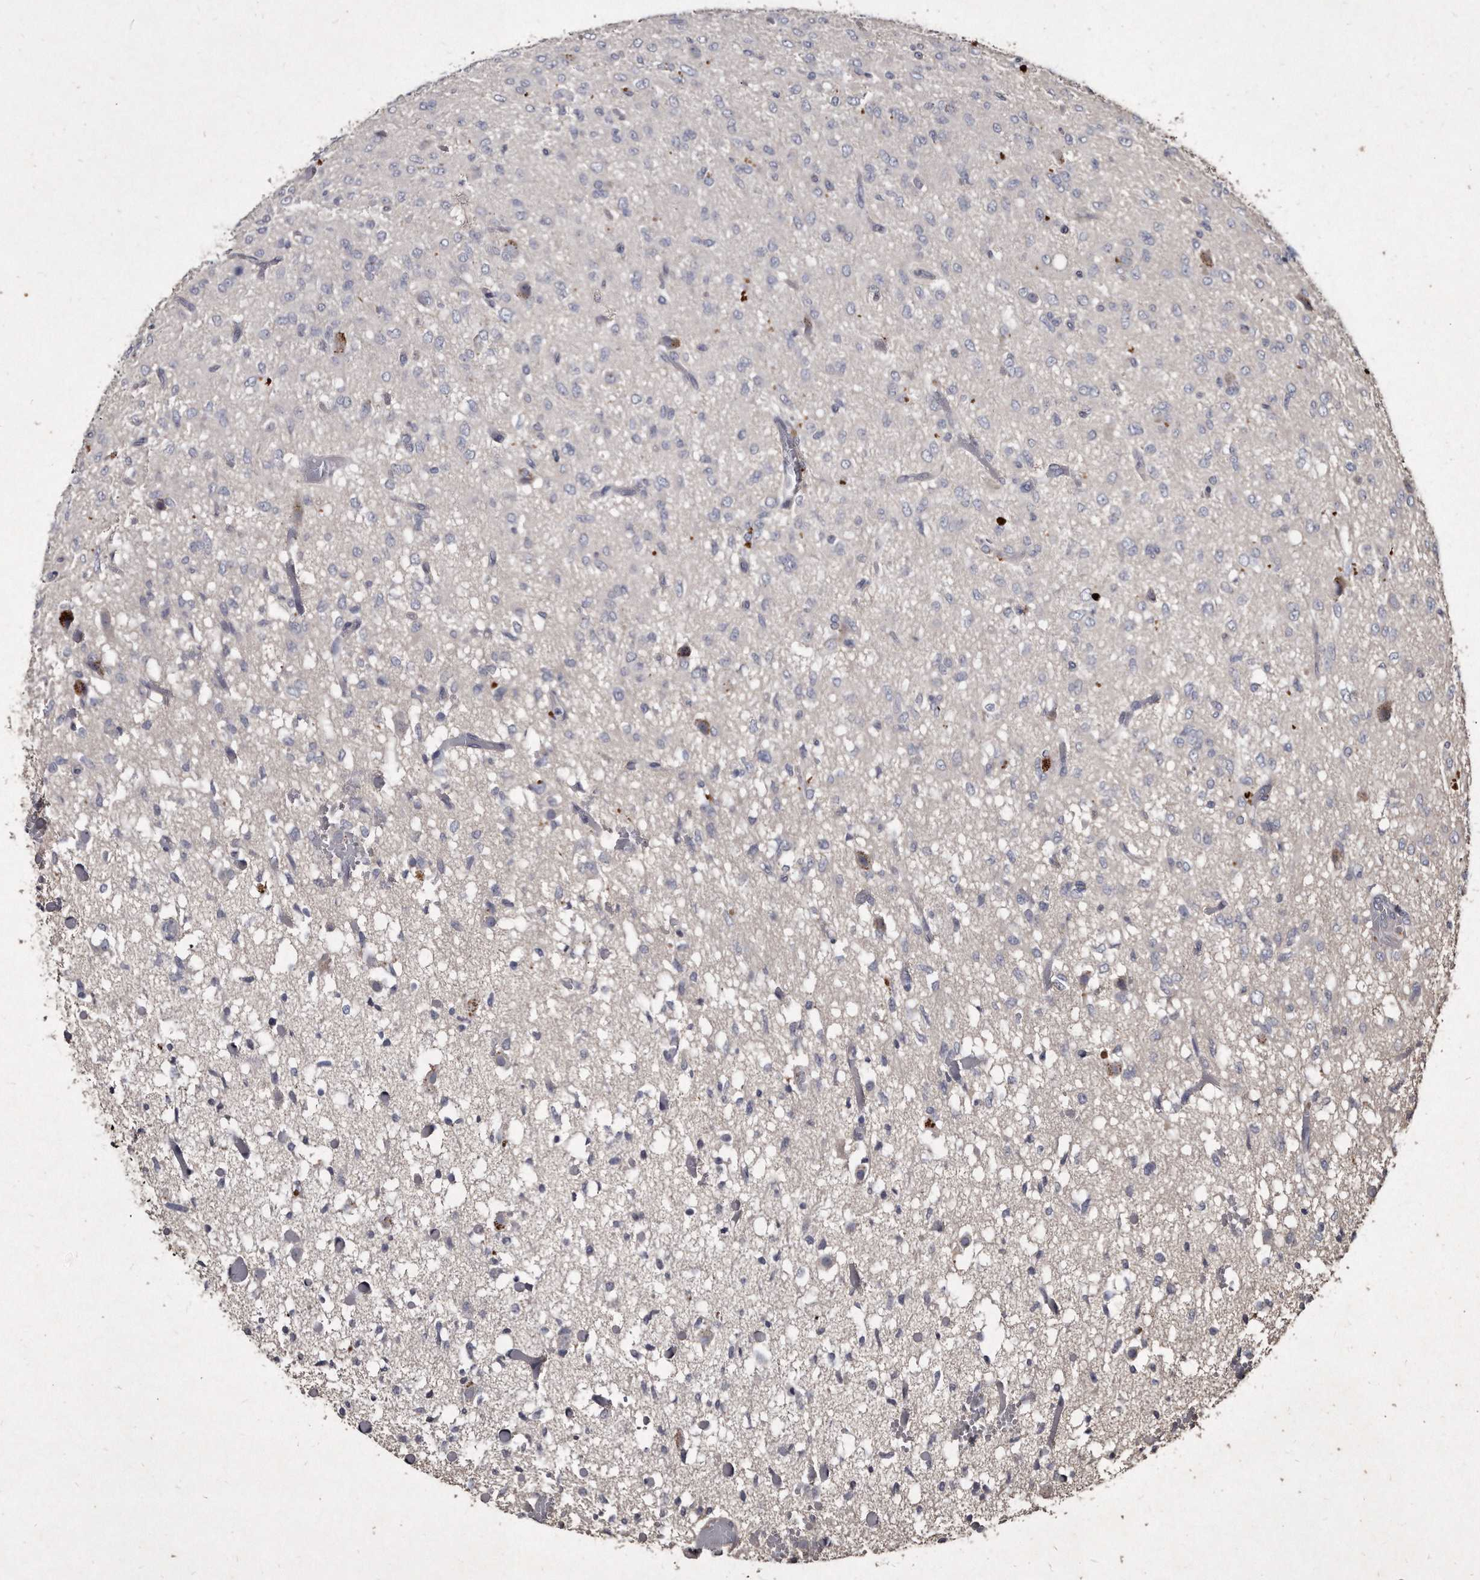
{"staining": {"intensity": "negative", "quantity": "none", "location": "none"}, "tissue": "glioma", "cell_type": "Tumor cells", "image_type": "cancer", "snomed": [{"axis": "morphology", "description": "Glioma, malignant, High grade"}, {"axis": "topography", "description": "Brain"}], "caption": "Tumor cells are negative for protein expression in human malignant high-grade glioma. The staining is performed using DAB (3,3'-diaminobenzidine) brown chromogen with nuclei counter-stained in using hematoxylin.", "gene": "KLHDC3", "patient": {"sex": "female", "age": 59}}